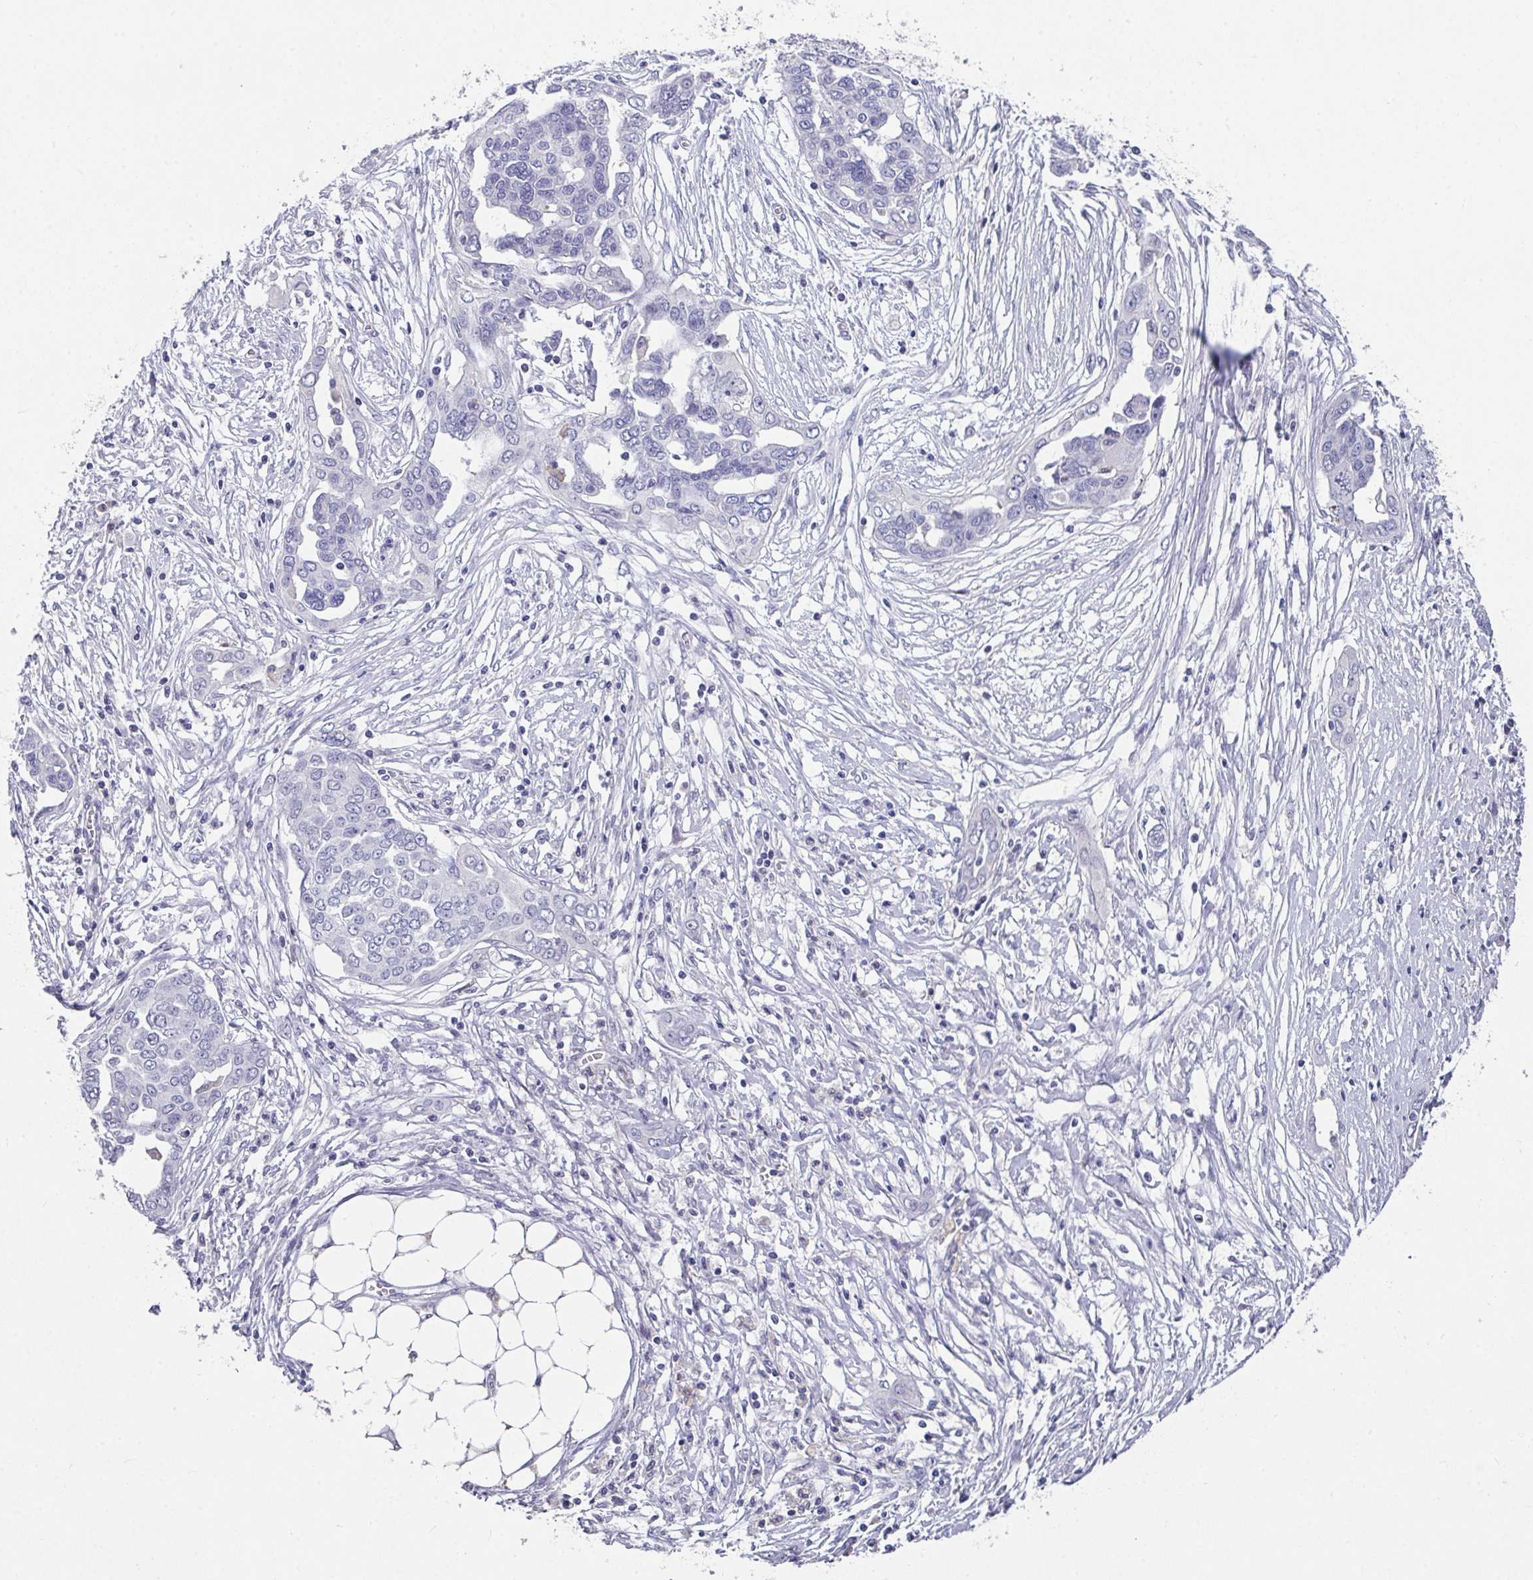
{"staining": {"intensity": "negative", "quantity": "none", "location": "none"}, "tissue": "ovarian cancer", "cell_type": "Tumor cells", "image_type": "cancer", "snomed": [{"axis": "morphology", "description": "Cystadenocarcinoma, serous, NOS"}, {"axis": "topography", "description": "Ovary"}], "caption": "IHC of human ovarian cancer exhibits no staining in tumor cells.", "gene": "GLTPD2", "patient": {"sex": "female", "age": 59}}